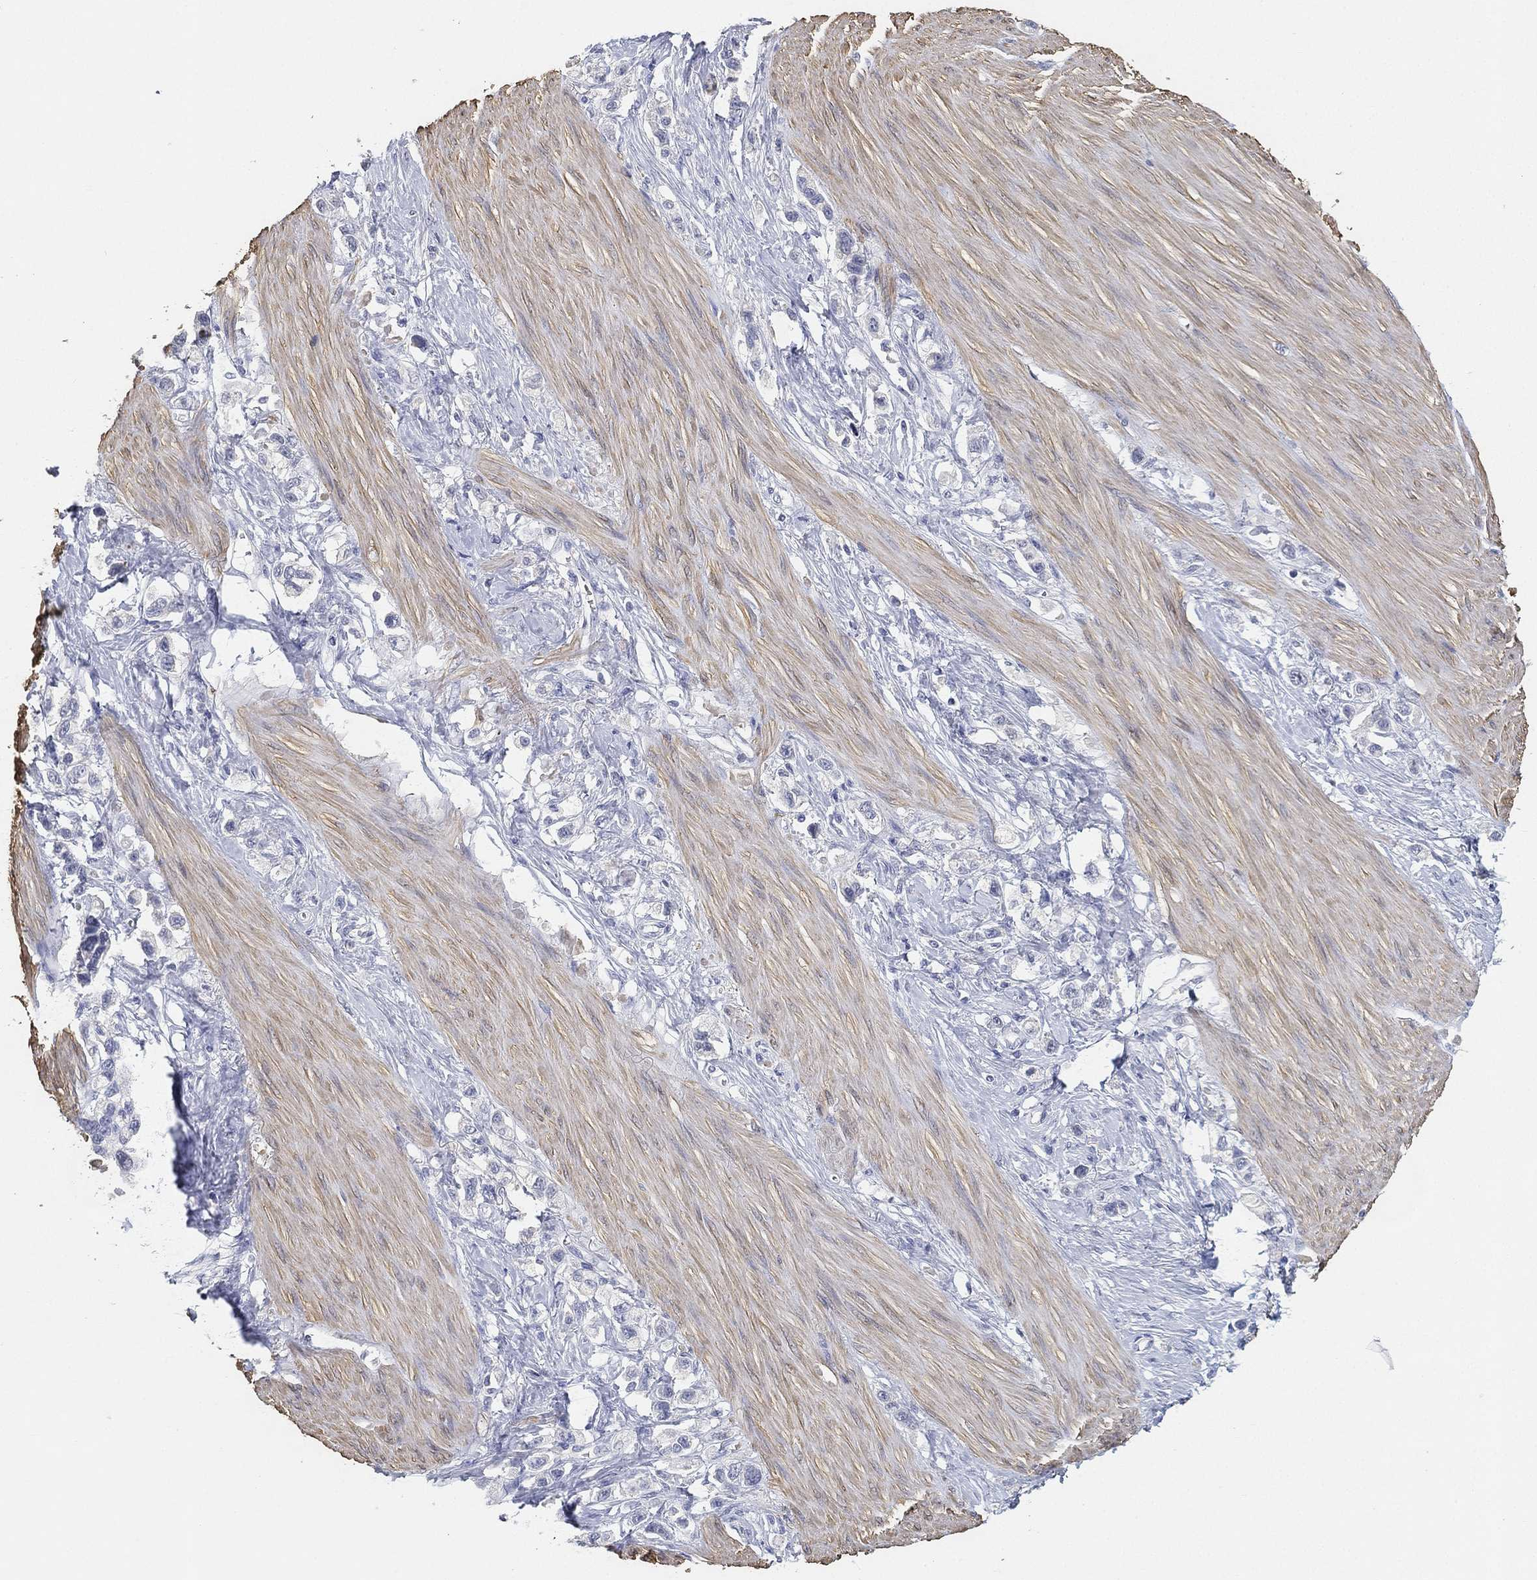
{"staining": {"intensity": "negative", "quantity": "none", "location": "none"}, "tissue": "stomach cancer", "cell_type": "Tumor cells", "image_type": "cancer", "snomed": [{"axis": "morphology", "description": "Normal tissue, NOS"}, {"axis": "morphology", "description": "Adenocarcinoma, NOS"}, {"axis": "morphology", "description": "Adenocarcinoma, High grade"}, {"axis": "topography", "description": "Stomach, upper"}, {"axis": "topography", "description": "Stomach"}], "caption": "This micrograph is of stomach adenocarcinoma stained with immunohistochemistry (IHC) to label a protein in brown with the nuclei are counter-stained blue. There is no expression in tumor cells.", "gene": "FAM187B", "patient": {"sex": "female", "age": 65}}